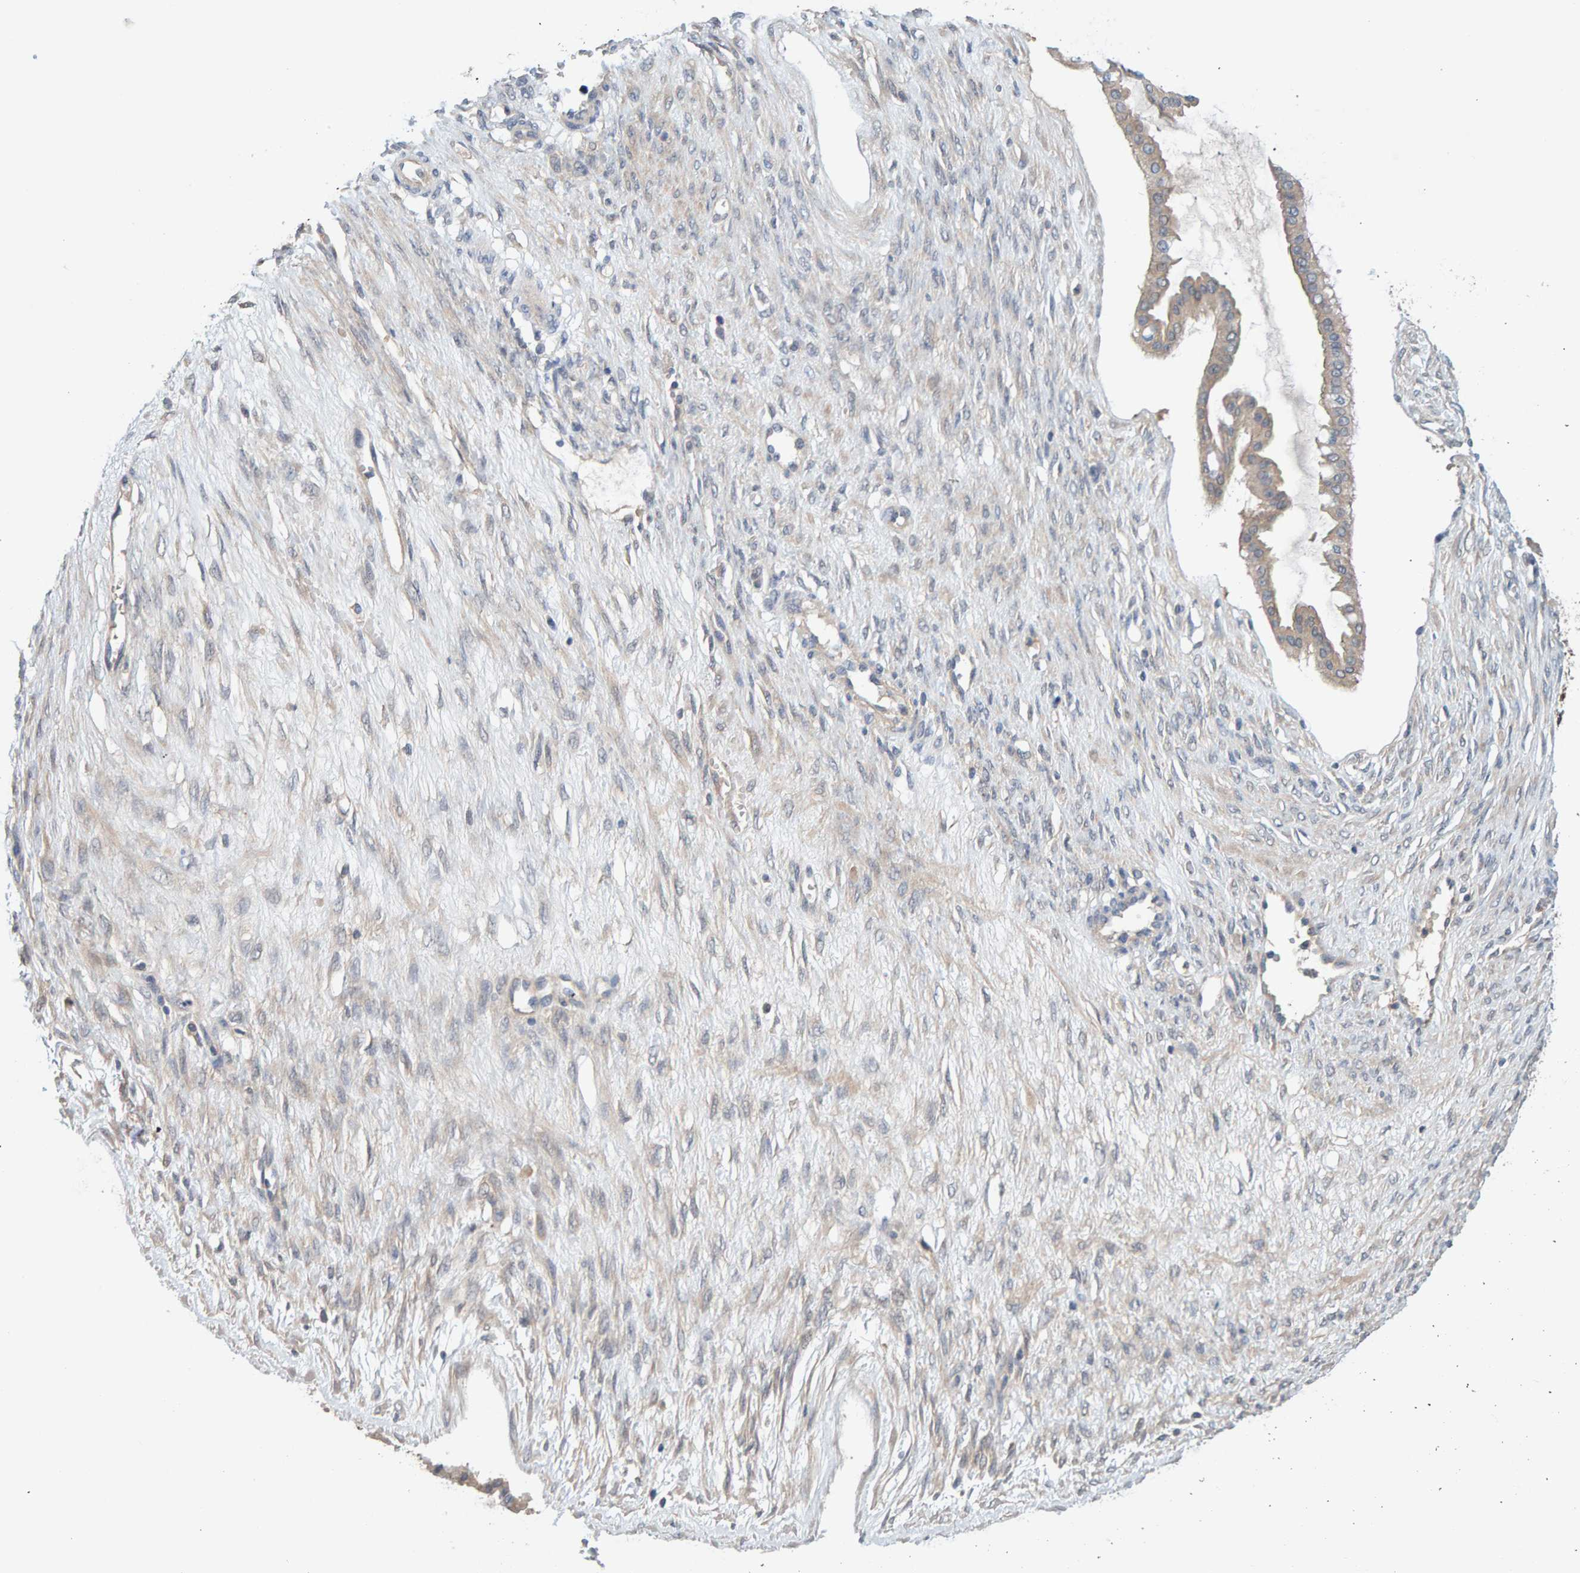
{"staining": {"intensity": "weak", "quantity": ">75%", "location": "cytoplasmic/membranous"}, "tissue": "ovarian cancer", "cell_type": "Tumor cells", "image_type": "cancer", "snomed": [{"axis": "morphology", "description": "Cystadenocarcinoma, mucinous, NOS"}, {"axis": "topography", "description": "Ovary"}], "caption": "This is a photomicrograph of immunohistochemistry staining of mucinous cystadenocarcinoma (ovarian), which shows weak staining in the cytoplasmic/membranous of tumor cells.", "gene": "TATDN1", "patient": {"sex": "female", "age": 73}}